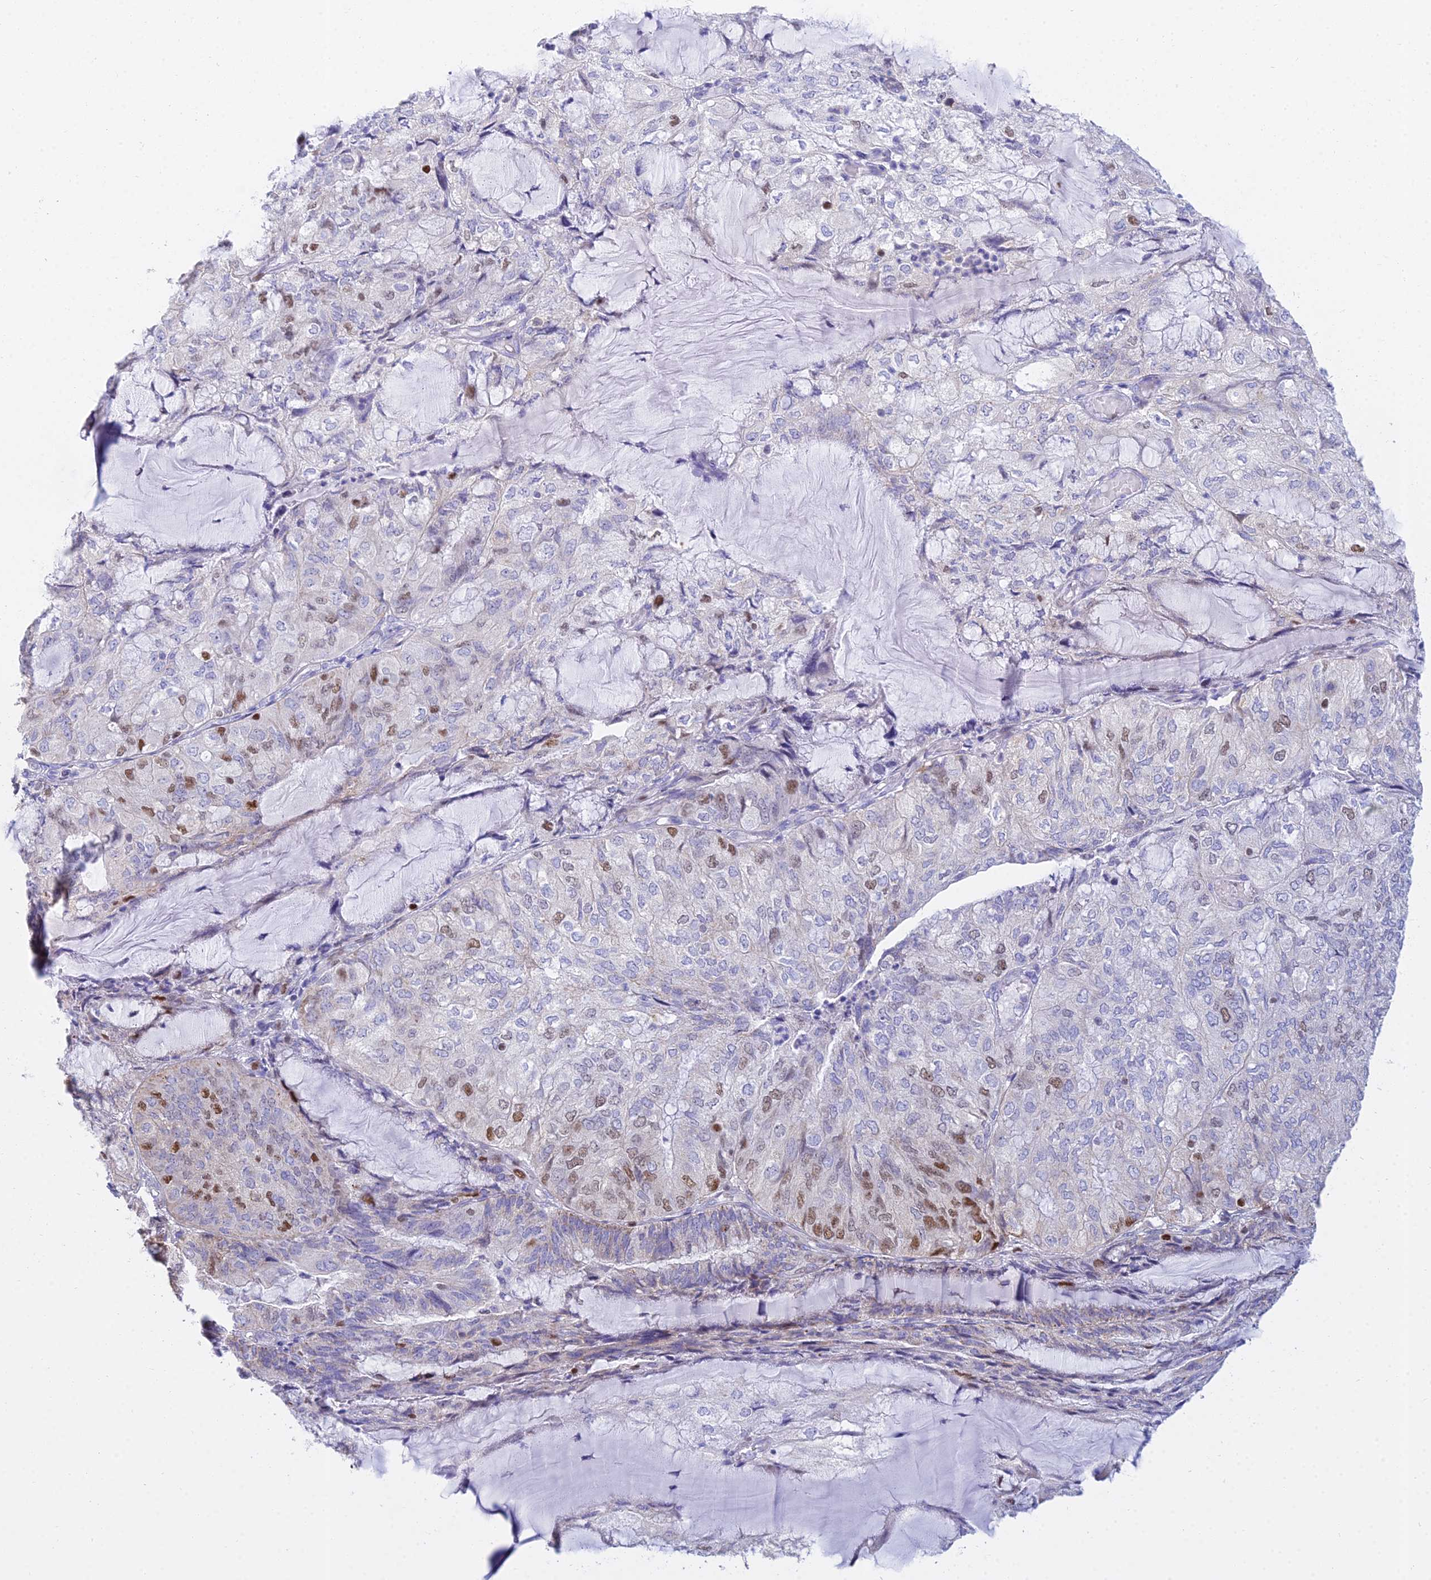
{"staining": {"intensity": "moderate", "quantity": "<25%", "location": "nuclear"}, "tissue": "endometrial cancer", "cell_type": "Tumor cells", "image_type": "cancer", "snomed": [{"axis": "morphology", "description": "Adenocarcinoma, NOS"}, {"axis": "topography", "description": "Endometrium"}], "caption": "A brown stain labels moderate nuclear expression of a protein in human endometrial cancer tumor cells. (DAB (3,3'-diaminobenzidine) IHC, brown staining for protein, blue staining for nuclei).", "gene": "MCM2", "patient": {"sex": "female", "age": 81}}